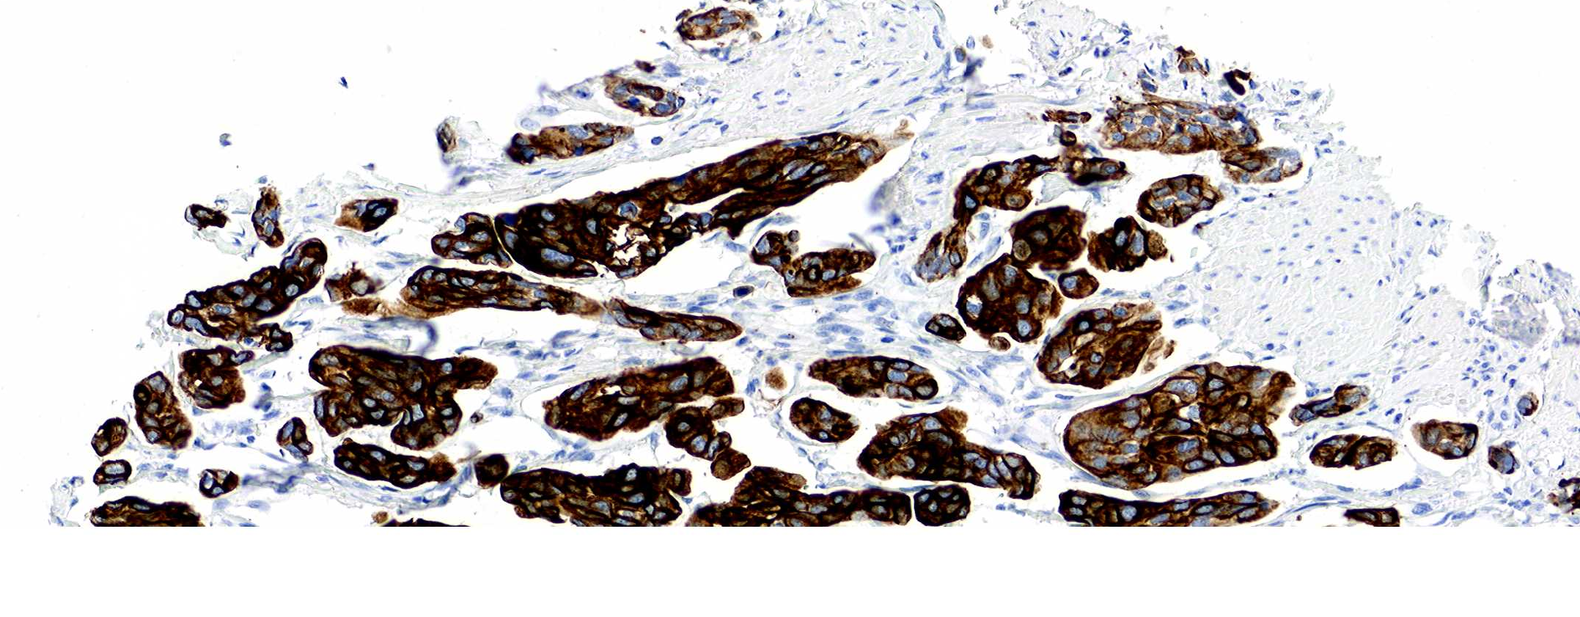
{"staining": {"intensity": "strong", "quantity": ">75%", "location": "cytoplasmic/membranous"}, "tissue": "urothelial cancer", "cell_type": "Tumor cells", "image_type": "cancer", "snomed": [{"axis": "morphology", "description": "Adenocarcinoma, NOS"}, {"axis": "topography", "description": "Urinary bladder"}], "caption": "About >75% of tumor cells in urothelial cancer reveal strong cytoplasmic/membranous protein expression as visualized by brown immunohistochemical staining.", "gene": "KRT18", "patient": {"sex": "male", "age": 61}}